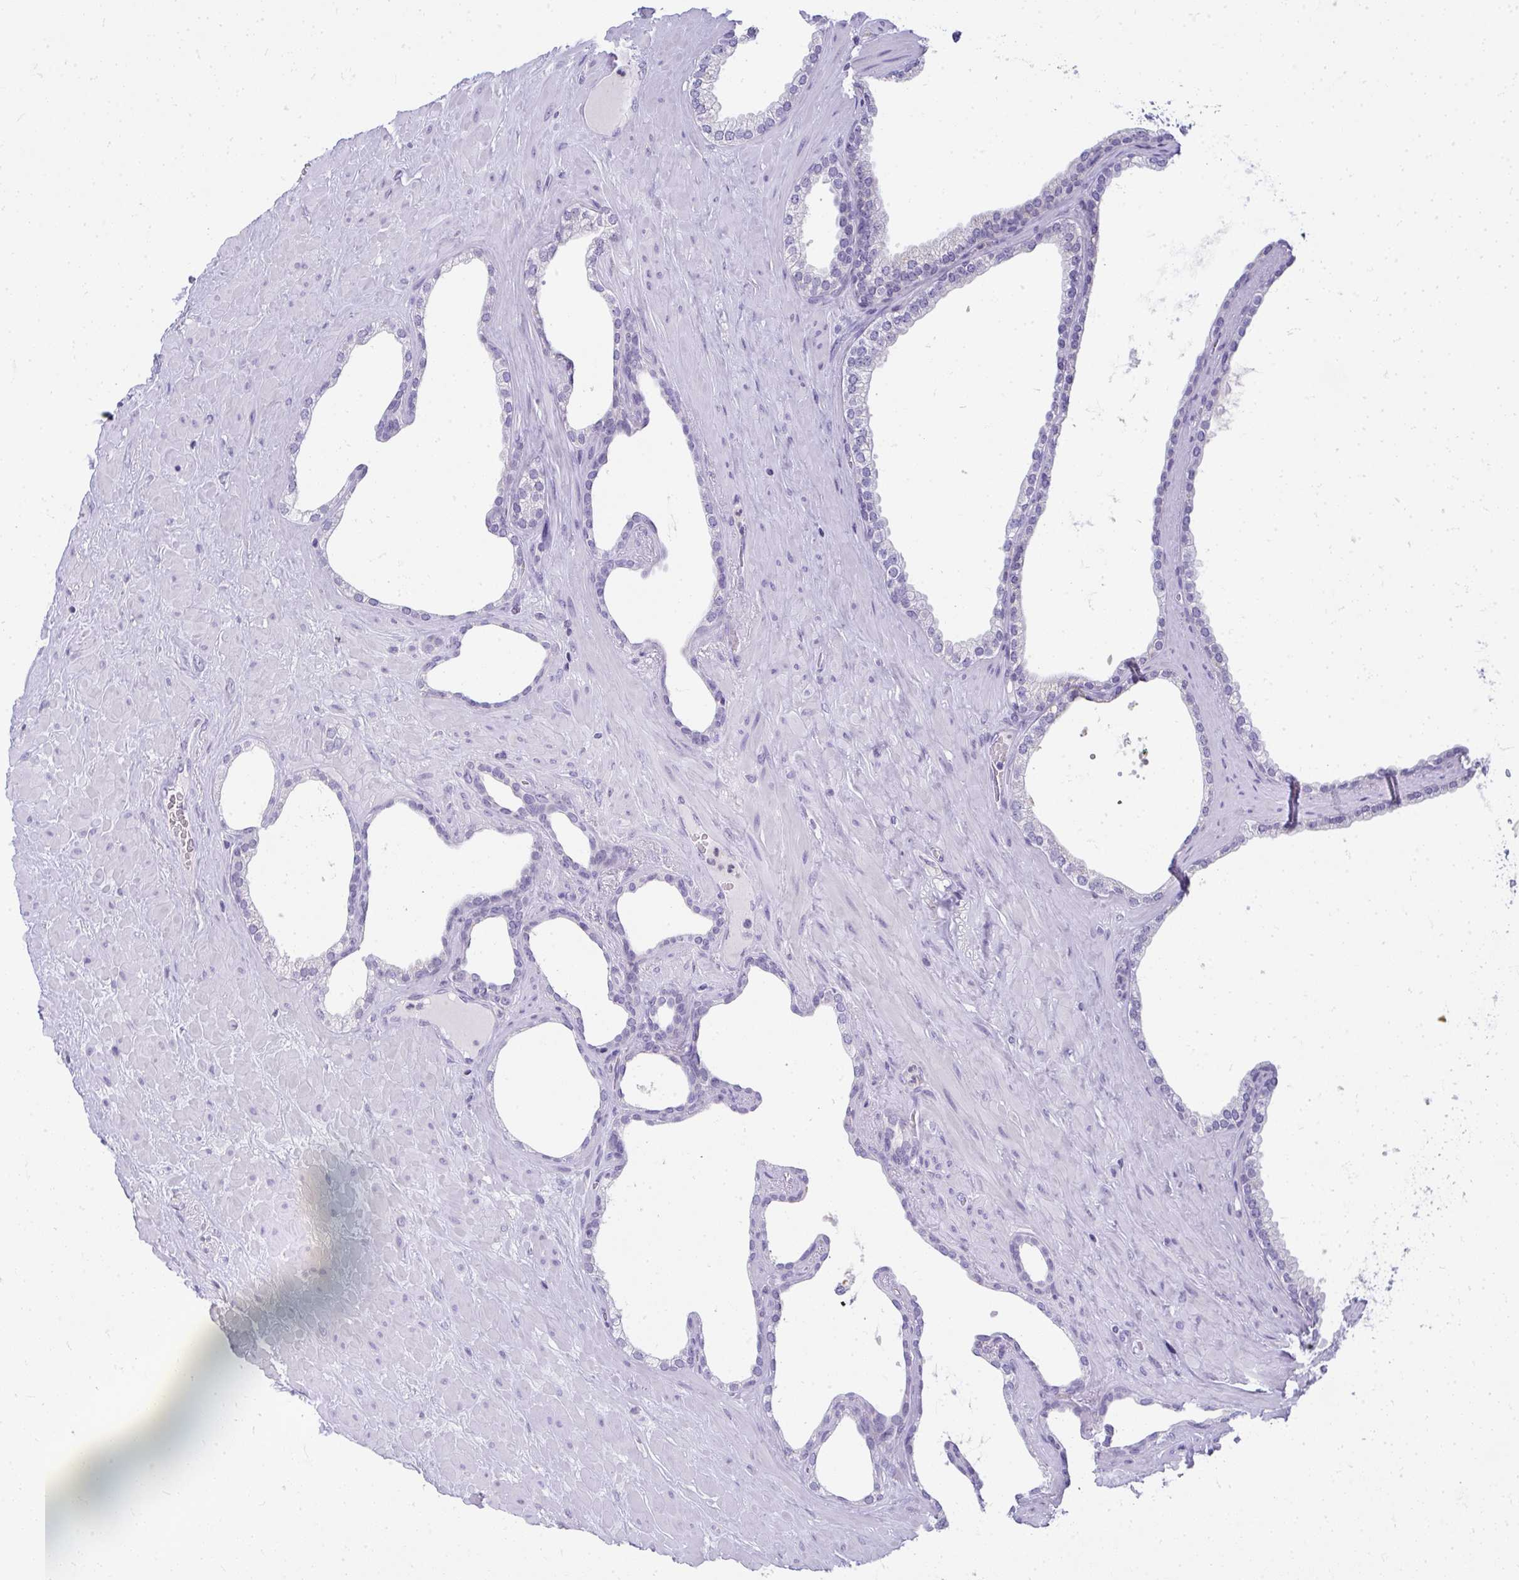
{"staining": {"intensity": "negative", "quantity": "none", "location": "none"}, "tissue": "prostate cancer", "cell_type": "Tumor cells", "image_type": "cancer", "snomed": [{"axis": "morphology", "description": "Adenocarcinoma, High grade"}, {"axis": "topography", "description": "Prostate"}], "caption": "The IHC histopathology image has no significant expression in tumor cells of prostate adenocarcinoma (high-grade) tissue.", "gene": "VPS4B", "patient": {"sex": "male", "age": 68}}